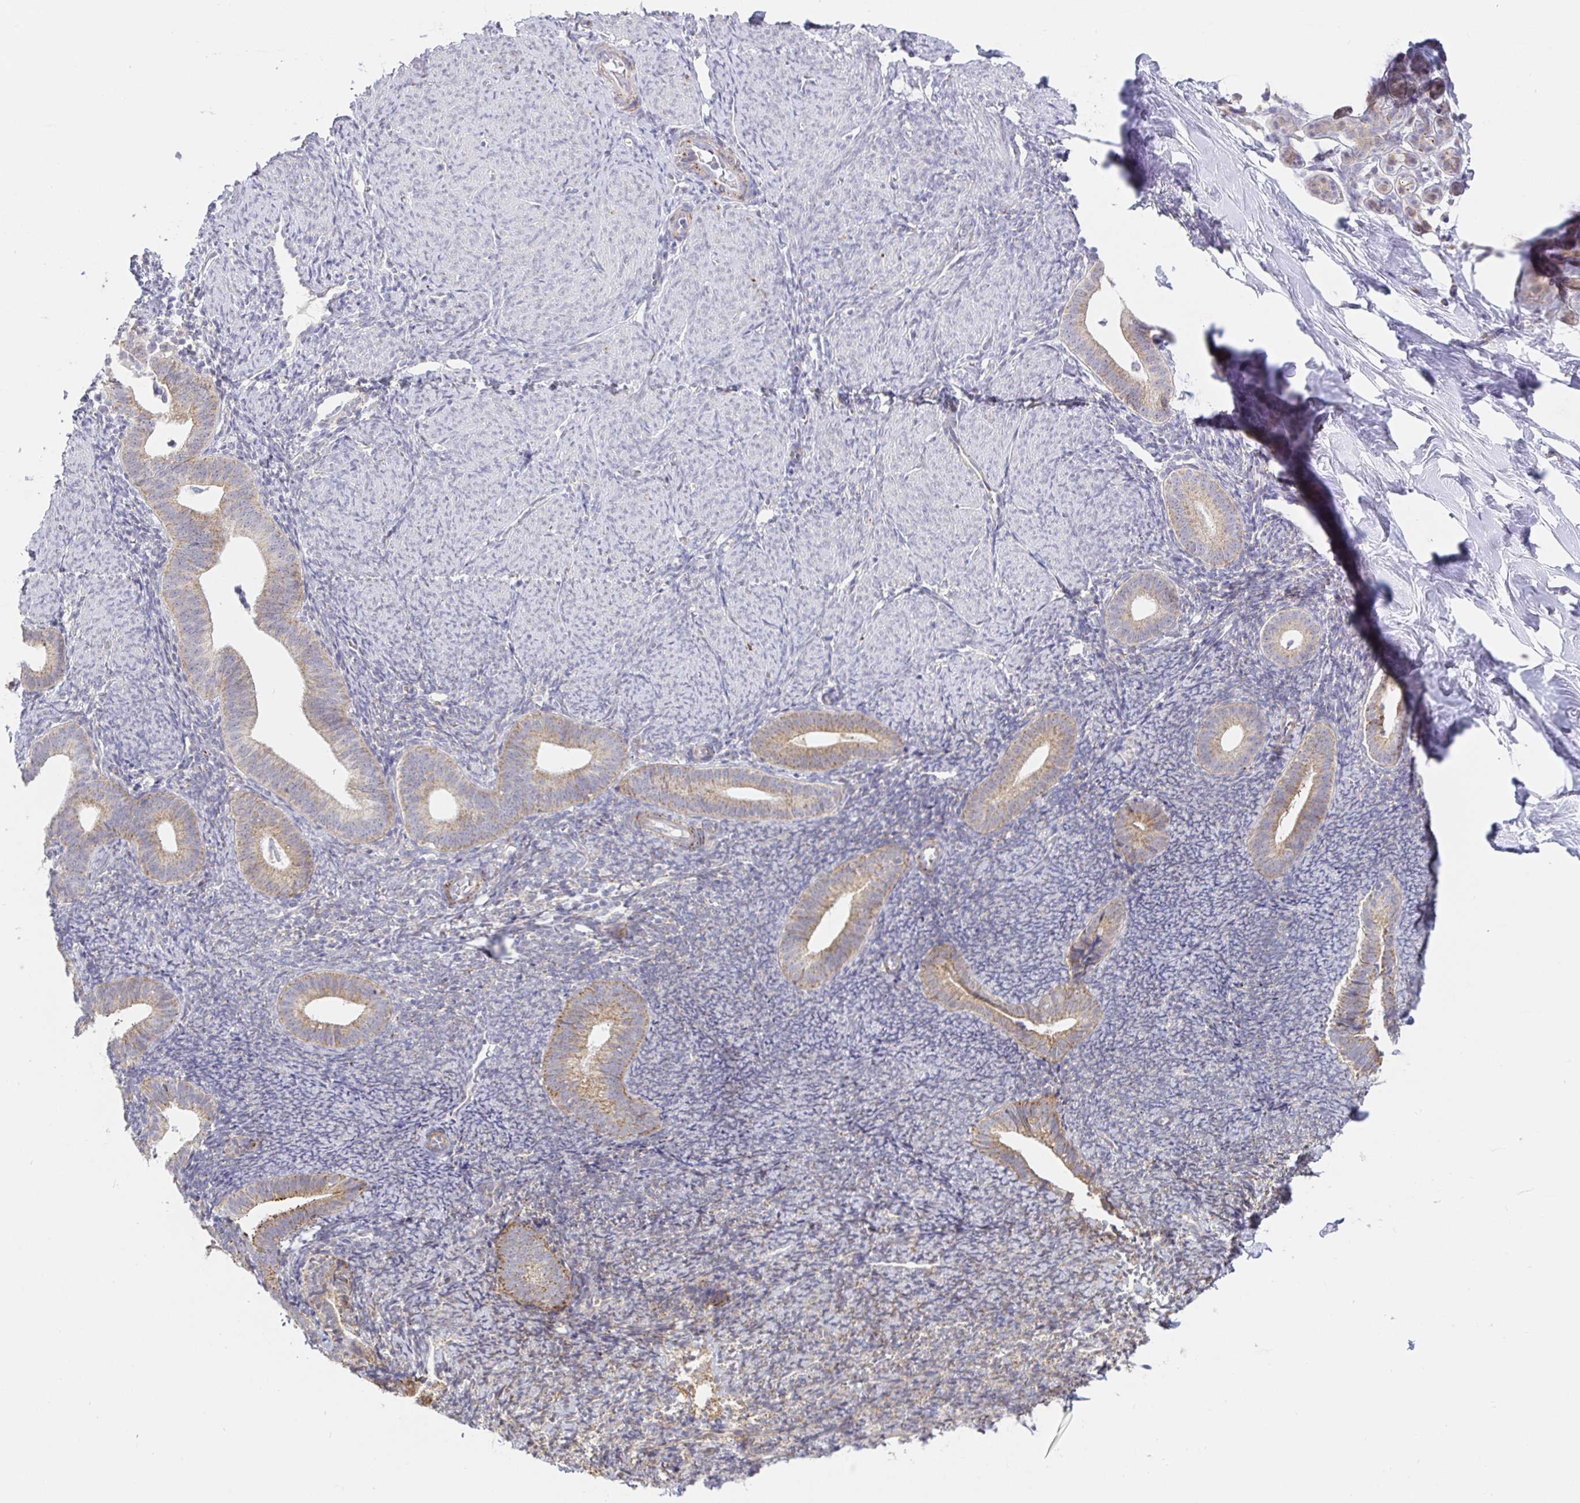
{"staining": {"intensity": "negative", "quantity": "none", "location": "none"}, "tissue": "endometrium", "cell_type": "Cells in endometrial stroma", "image_type": "normal", "snomed": [{"axis": "morphology", "description": "Normal tissue, NOS"}, {"axis": "topography", "description": "Endometrium"}], "caption": "This is an immunohistochemistry image of normal human endometrium. There is no staining in cells in endometrial stroma.", "gene": "CIT", "patient": {"sex": "female", "age": 39}}